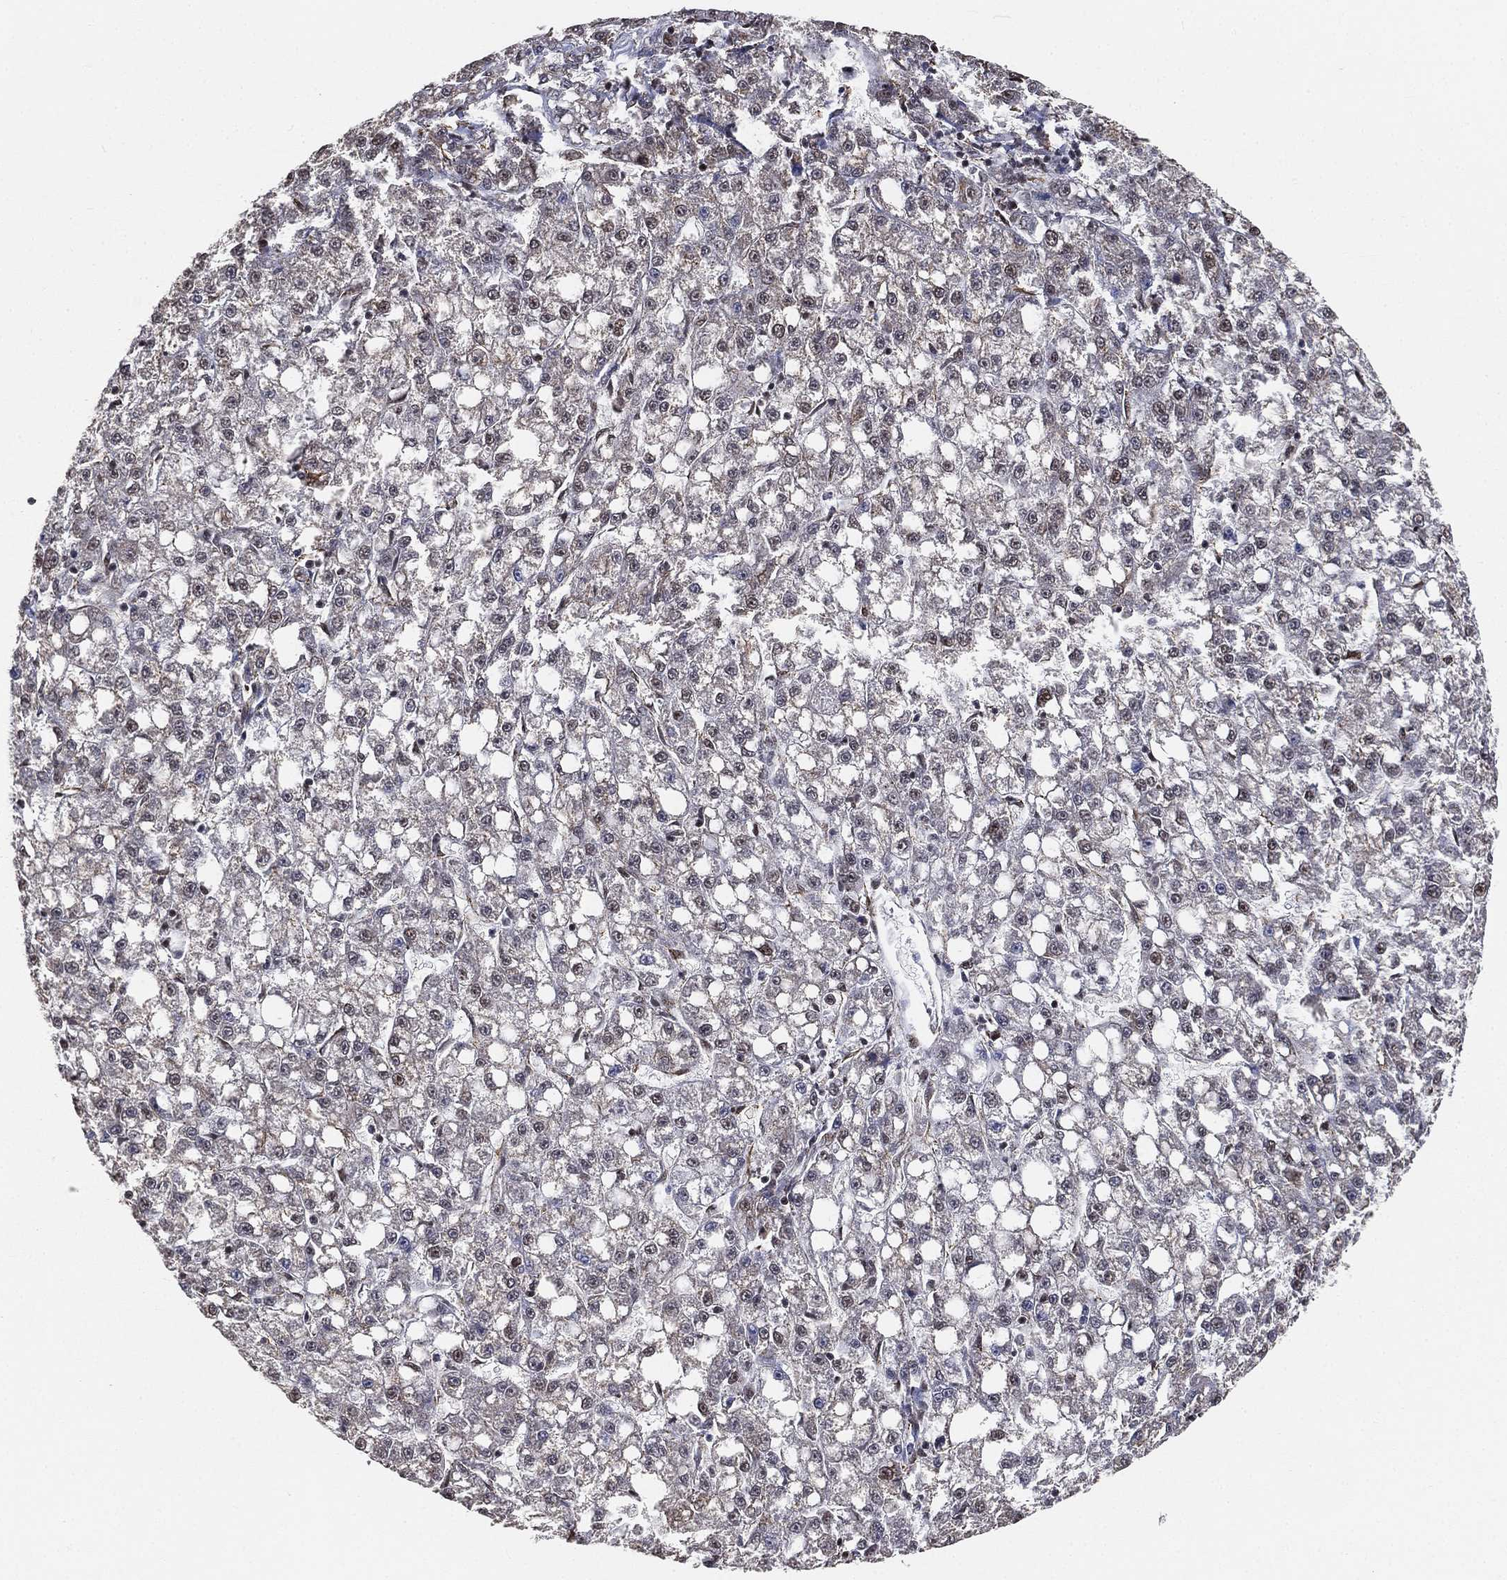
{"staining": {"intensity": "negative", "quantity": "none", "location": "none"}, "tissue": "liver cancer", "cell_type": "Tumor cells", "image_type": "cancer", "snomed": [{"axis": "morphology", "description": "Carcinoma, Hepatocellular, NOS"}, {"axis": "topography", "description": "Liver"}], "caption": "Immunohistochemistry photomicrograph of hepatocellular carcinoma (liver) stained for a protein (brown), which displays no staining in tumor cells.", "gene": "RSRC2", "patient": {"sex": "female", "age": 65}}